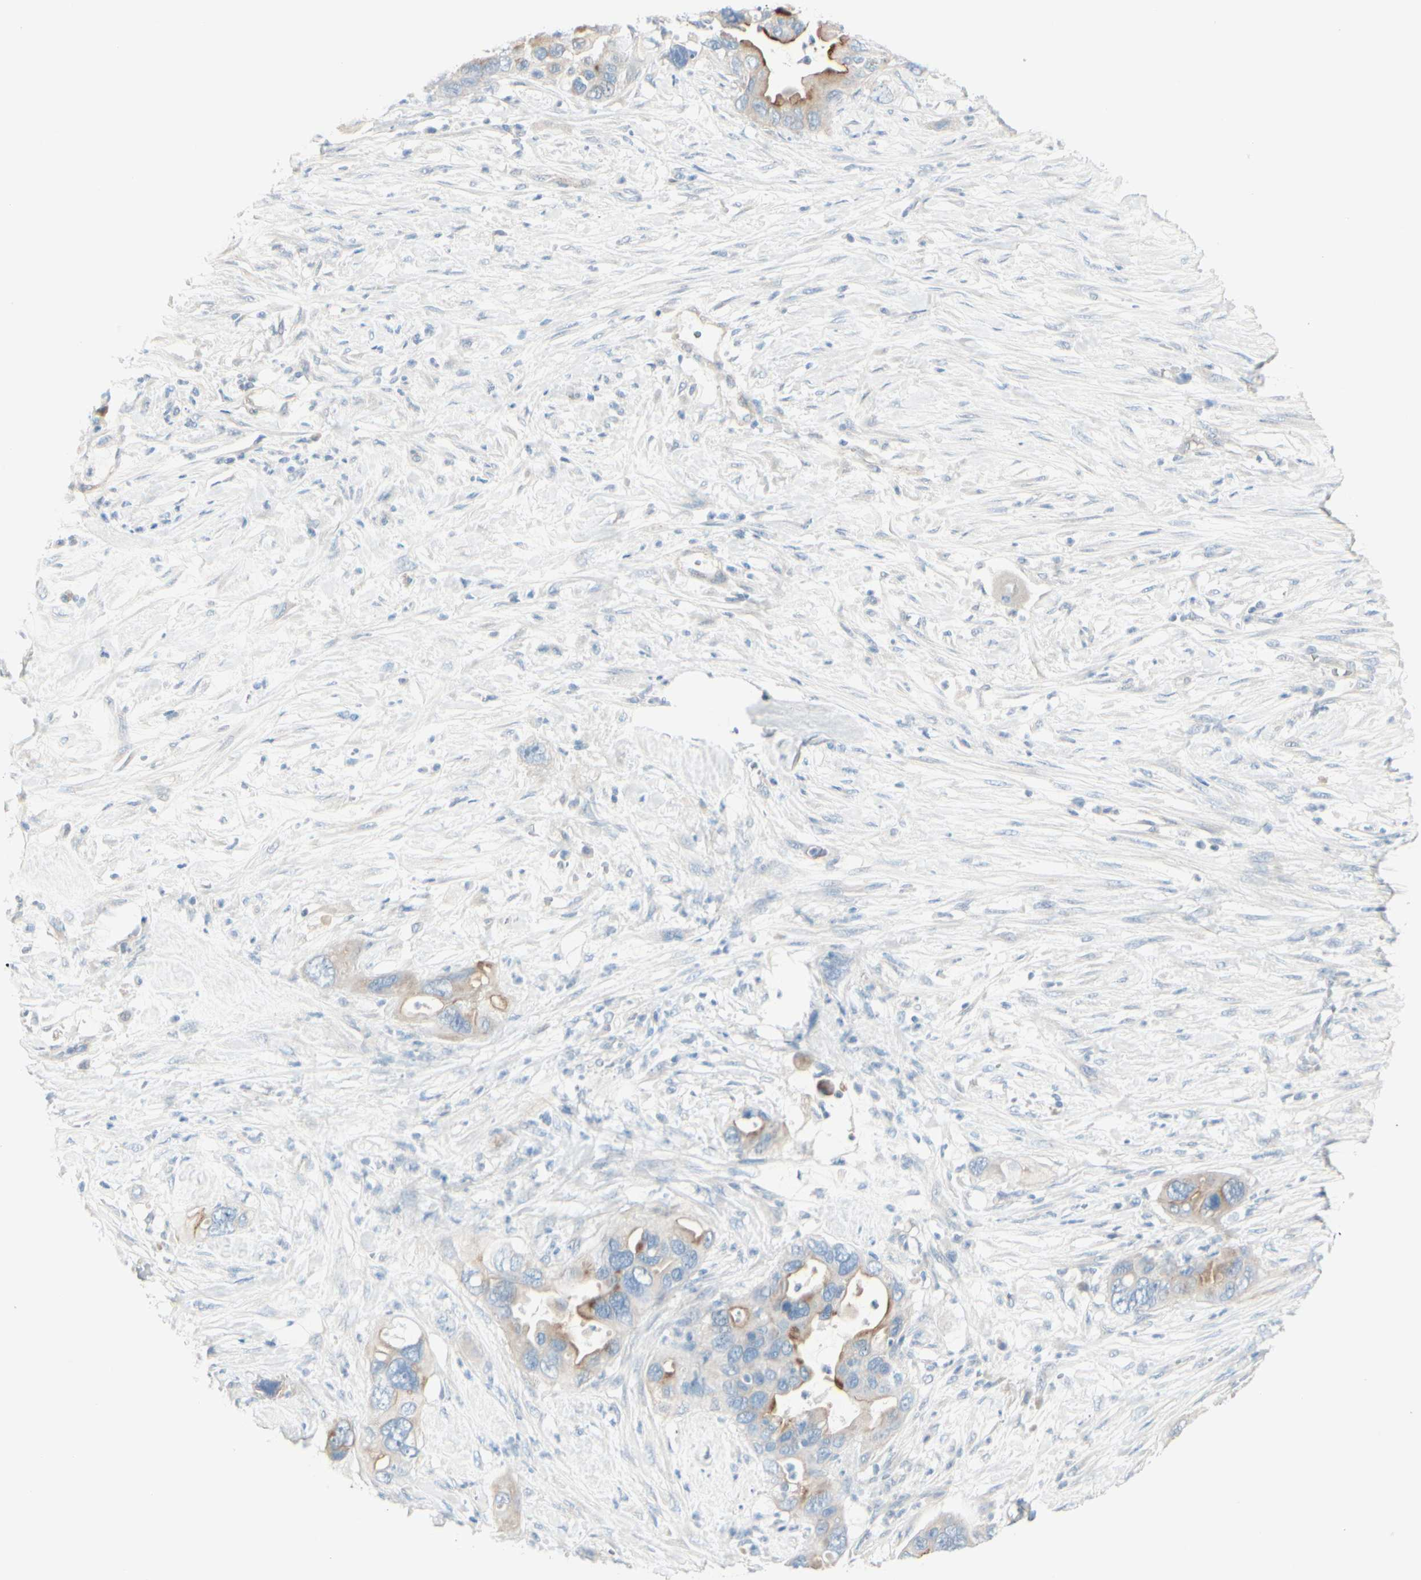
{"staining": {"intensity": "moderate", "quantity": "25%-75%", "location": "cytoplasmic/membranous"}, "tissue": "pancreatic cancer", "cell_type": "Tumor cells", "image_type": "cancer", "snomed": [{"axis": "morphology", "description": "Adenocarcinoma, NOS"}, {"axis": "topography", "description": "Pancreas"}], "caption": "Human pancreatic cancer stained with a brown dye exhibits moderate cytoplasmic/membranous positive positivity in approximately 25%-75% of tumor cells.", "gene": "CDHR5", "patient": {"sex": "female", "age": 71}}